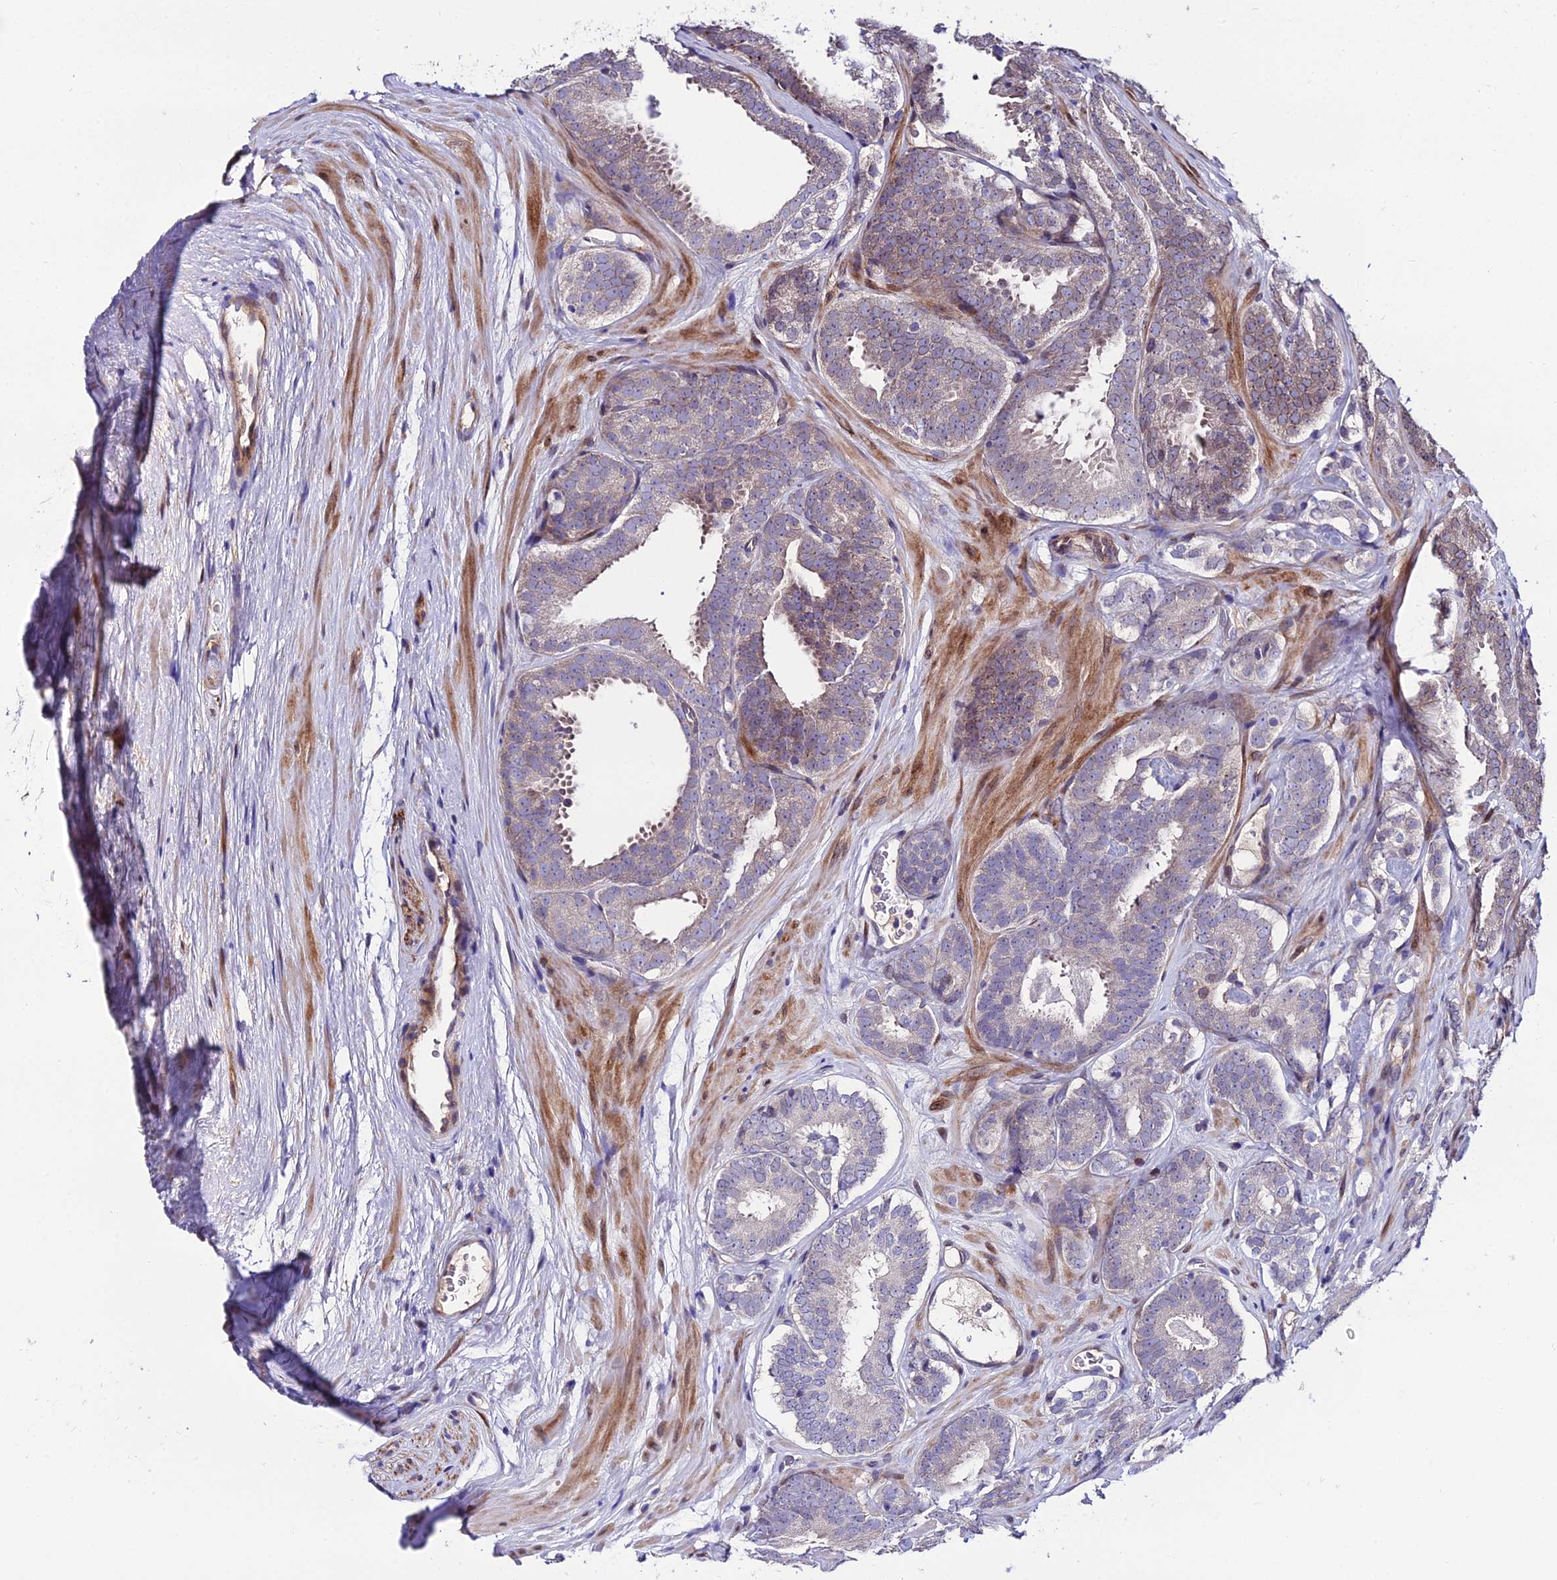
{"staining": {"intensity": "weak", "quantity": "25%-75%", "location": "cytoplasmic/membranous,nuclear"}, "tissue": "prostate cancer", "cell_type": "Tumor cells", "image_type": "cancer", "snomed": [{"axis": "morphology", "description": "Adenocarcinoma, High grade"}, {"axis": "topography", "description": "Prostate"}], "caption": "Weak cytoplasmic/membranous and nuclear staining is present in approximately 25%-75% of tumor cells in prostate adenocarcinoma (high-grade).", "gene": "DDX19A", "patient": {"sex": "male", "age": 63}}